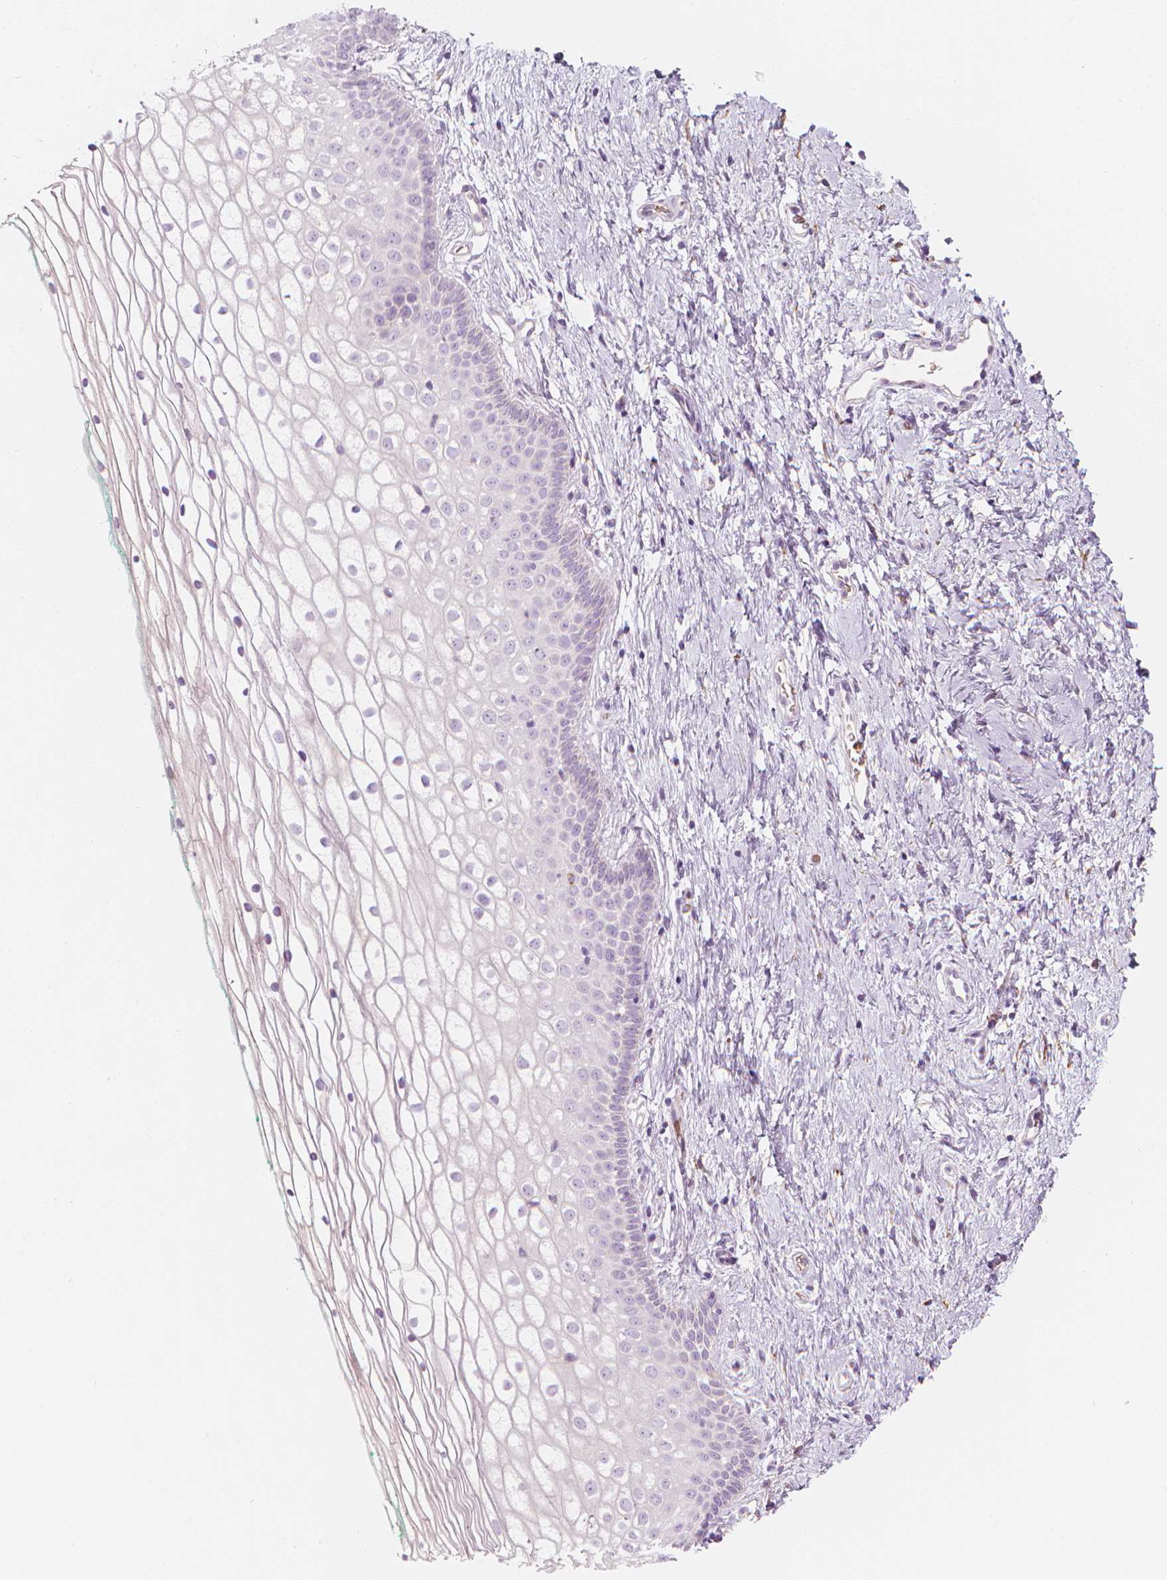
{"staining": {"intensity": "negative", "quantity": "none", "location": "none"}, "tissue": "vagina", "cell_type": "Squamous epithelial cells", "image_type": "normal", "snomed": [{"axis": "morphology", "description": "Normal tissue, NOS"}, {"axis": "topography", "description": "Vagina"}], "caption": "The image demonstrates no significant staining in squamous epithelial cells of vagina.", "gene": "CES1", "patient": {"sex": "female", "age": 36}}